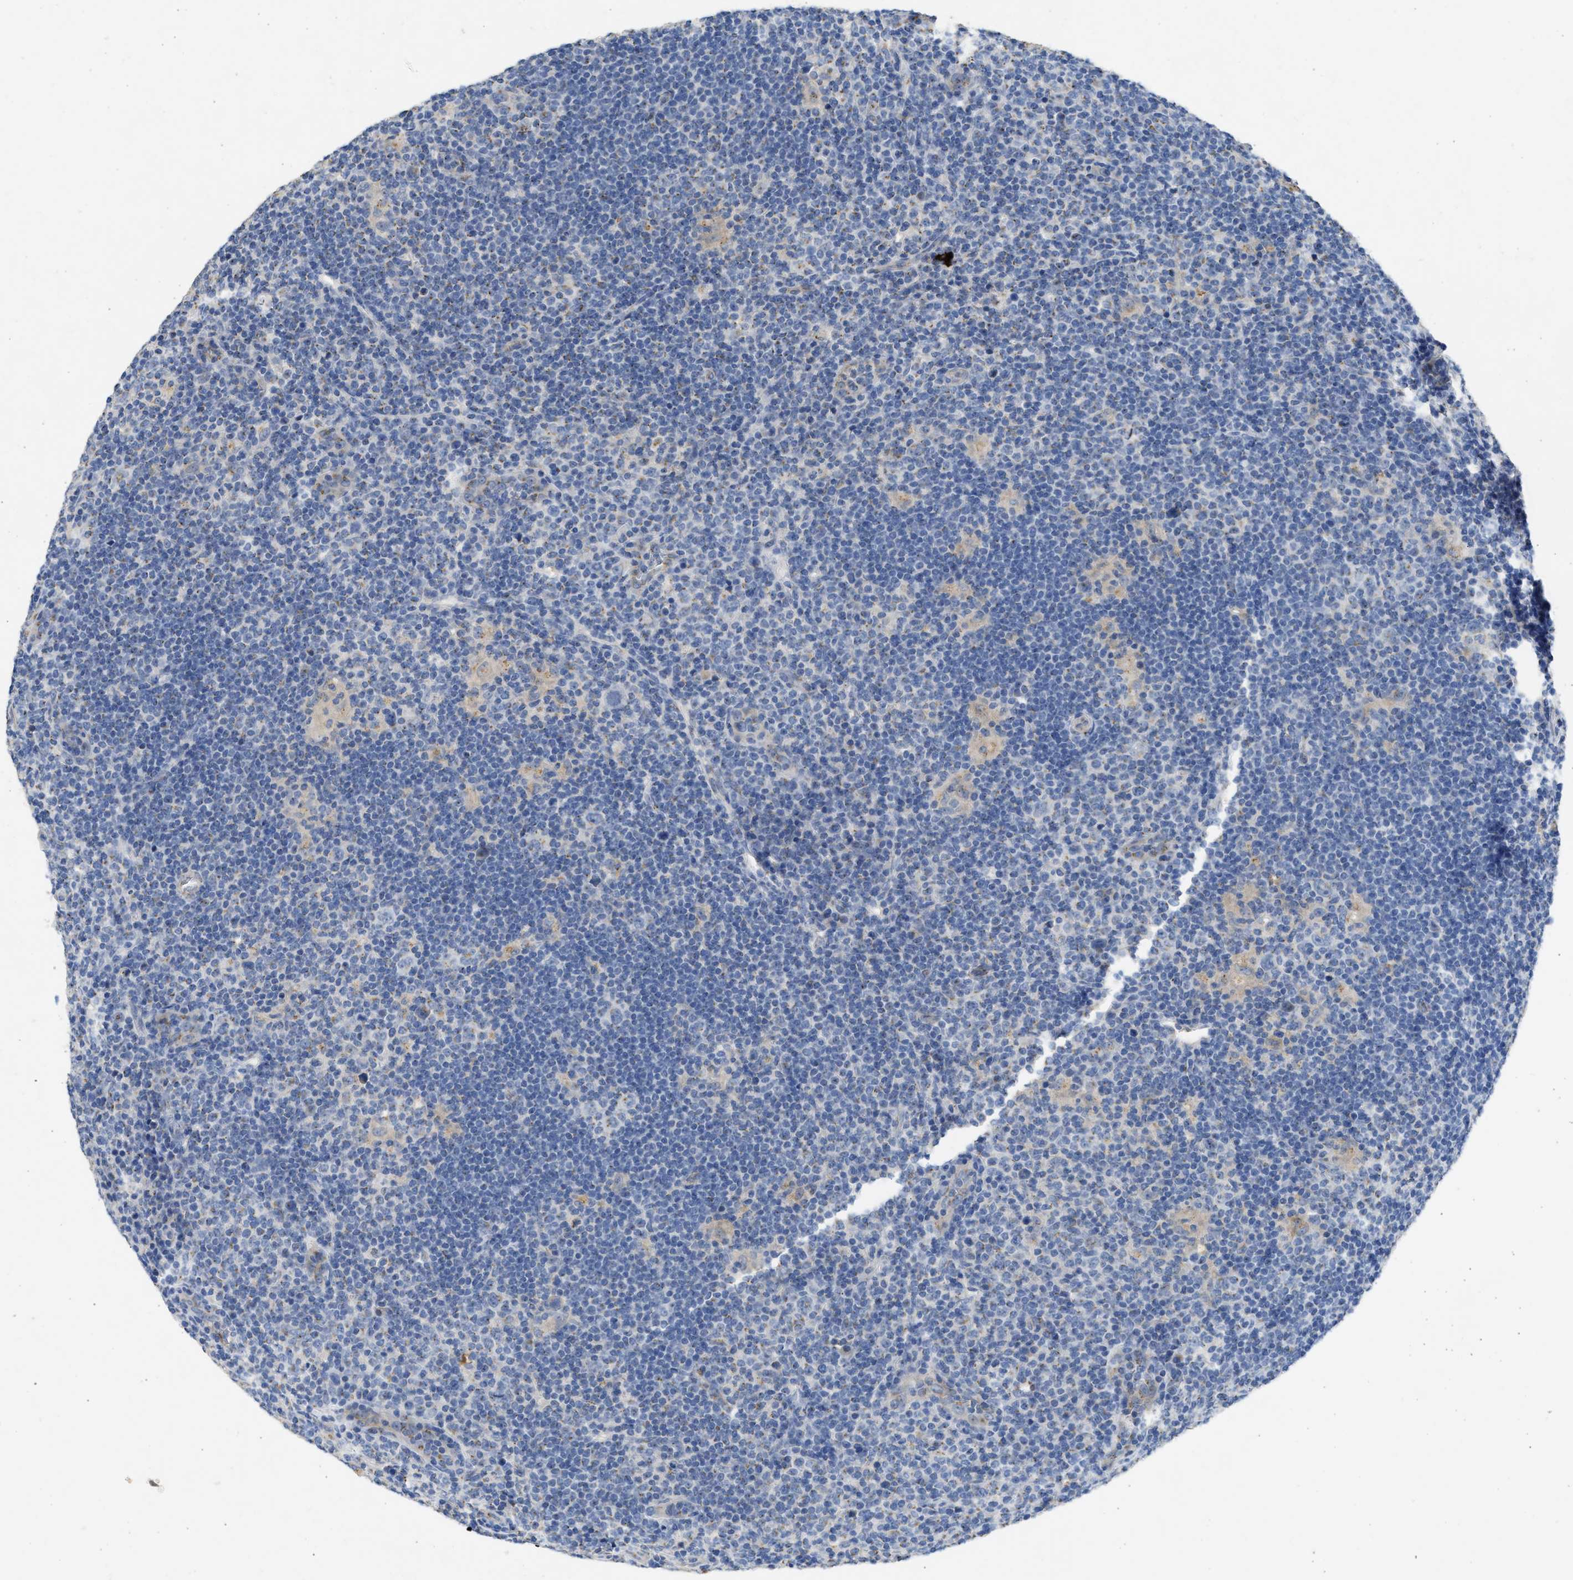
{"staining": {"intensity": "negative", "quantity": "none", "location": "none"}, "tissue": "lymphoma", "cell_type": "Tumor cells", "image_type": "cancer", "snomed": [{"axis": "morphology", "description": "Hodgkin's disease, NOS"}, {"axis": "topography", "description": "Lymph node"}], "caption": "Immunohistochemistry (IHC) image of neoplastic tissue: human Hodgkin's disease stained with DAB exhibits no significant protein staining in tumor cells. The staining was performed using DAB to visualize the protein expression in brown, while the nuclei were stained in blue with hematoxylin (Magnification: 20x).", "gene": "IPO8", "patient": {"sex": "female", "age": 57}}